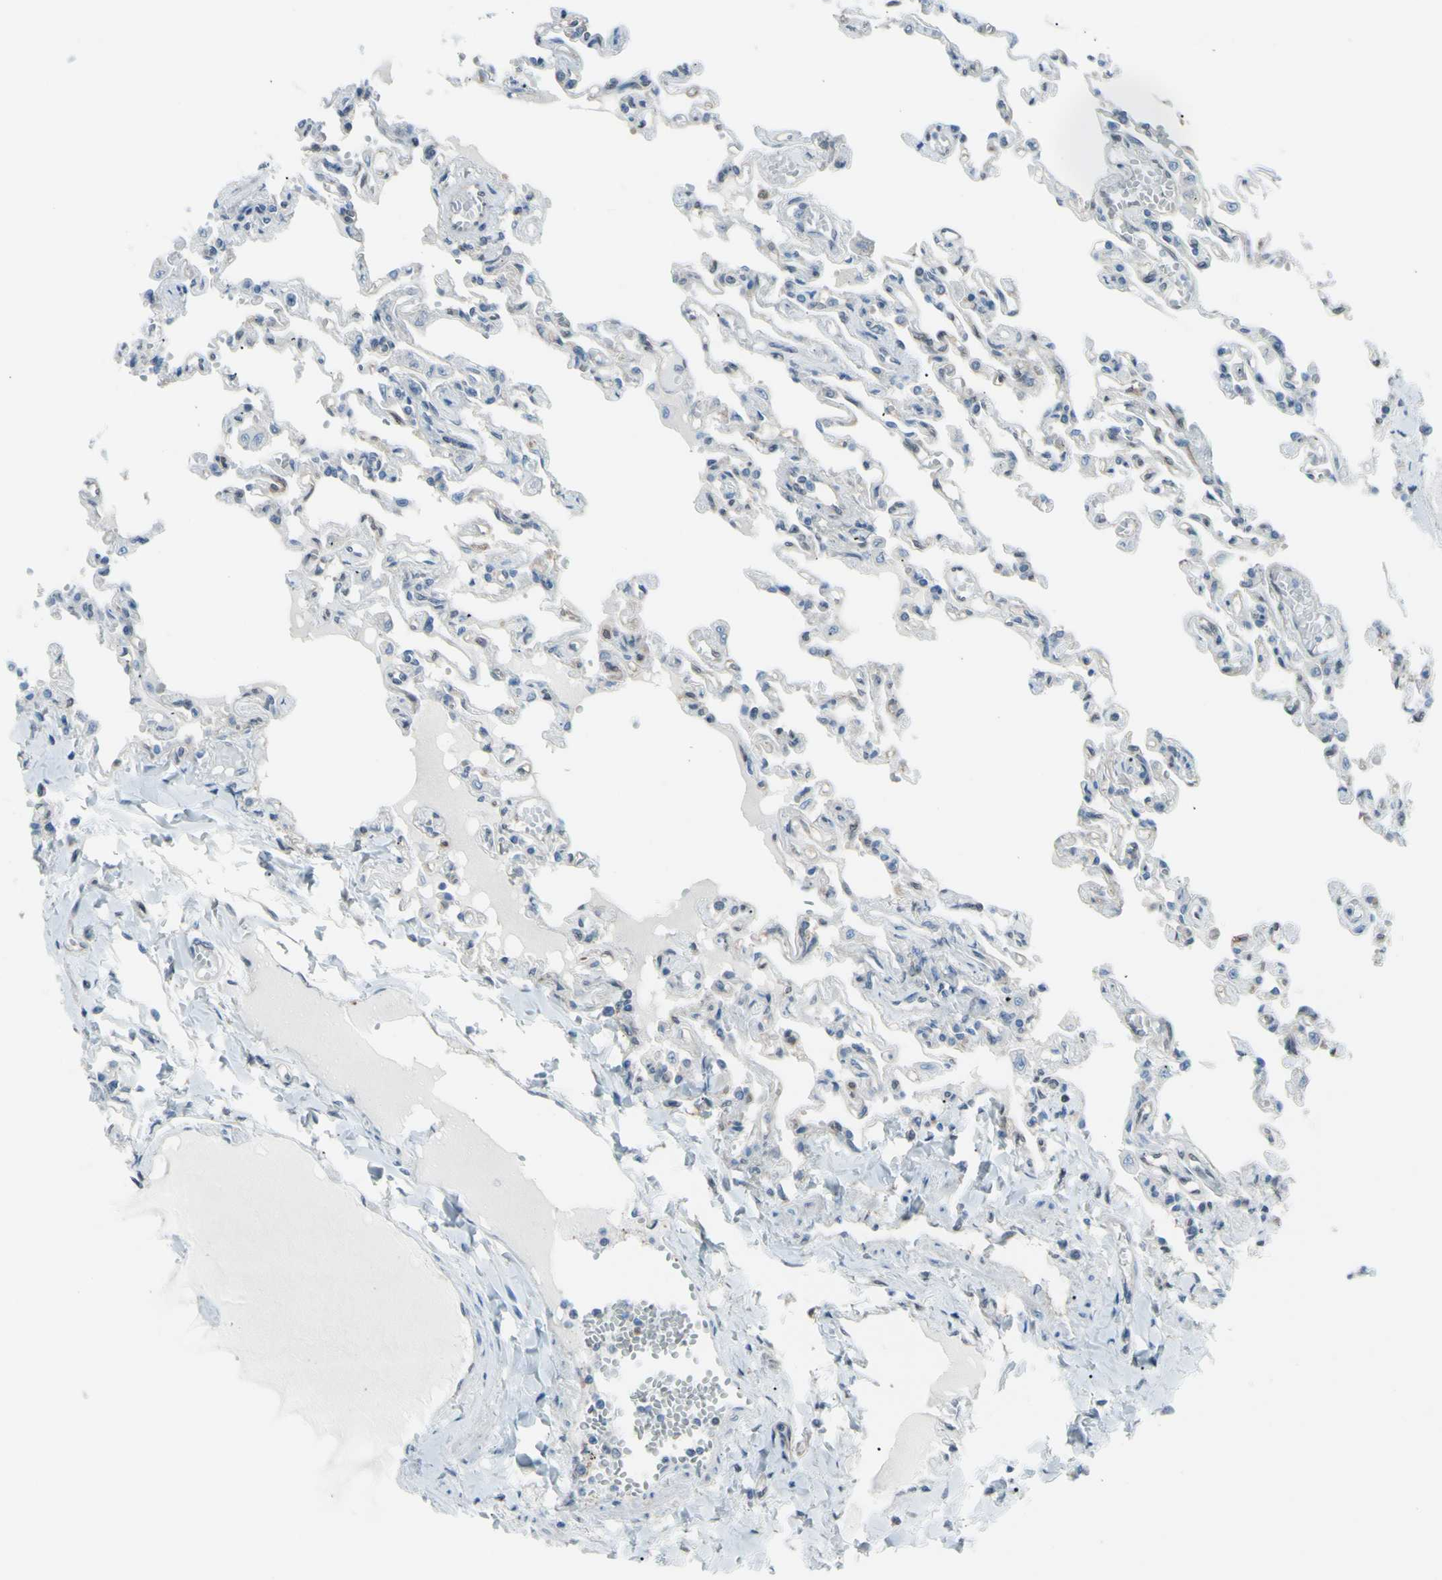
{"staining": {"intensity": "weak", "quantity": "25%-75%", "location": "cytoplasmic/membranous"}, "tissue": "lung", "cell_type": "Alveolar cells", "image_type": "normal", "snomed": [{"axis": "morphology", "description": "Normal tissue, NOS"}, {"axis": "topography", "description": "Lung"}], "caption": "This micrograph reveals immunohistochemistry staining of unremarkable lung, with low weak cytoplasmic/membranous staining in approximately 25%-75% of alveolar cells.", "gene": "YWHAQ", "patient": {"sex": "male", "age": 21}}